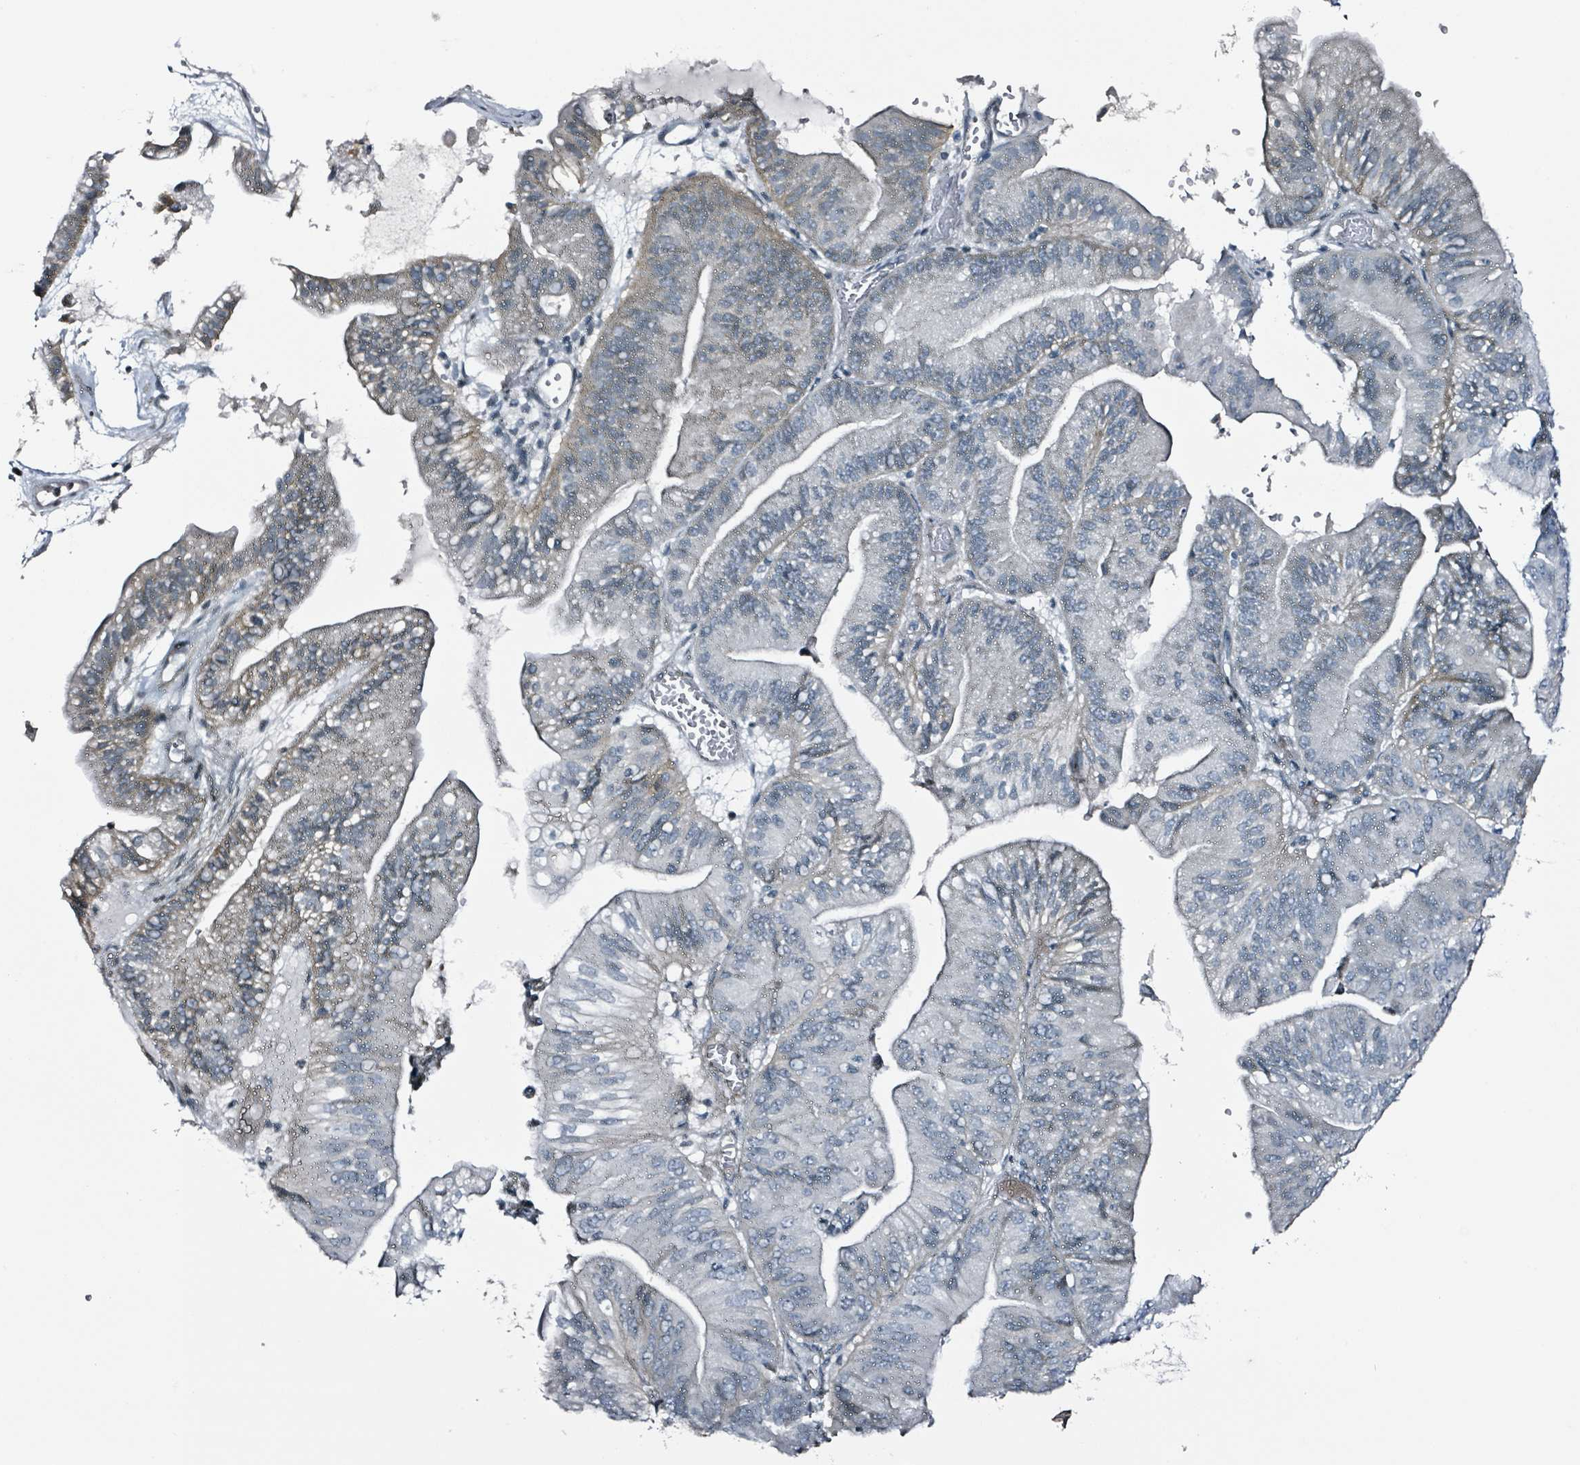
{"staining": {"intensity": "weak", "quantity": "<25%", "location": "cytoplasmic/membranous"}, "tissue": "ovarian cancer", "cell_type": "Tumor cells", "image_type": "cancer", "snomed": [{"axis": "morphology", "description": "Cystadenocarcinoma, mucinous, NOS"}, {"axis": "topography", "description": "Ovary"}], "caption": "Immunohistochemical staining of ovarian cancer (mucinous cystadenocarcinoma) reveals no significant expression in tumor cells.", "gene": "CA9", "patient": {"sex": "female", "age": 61}}